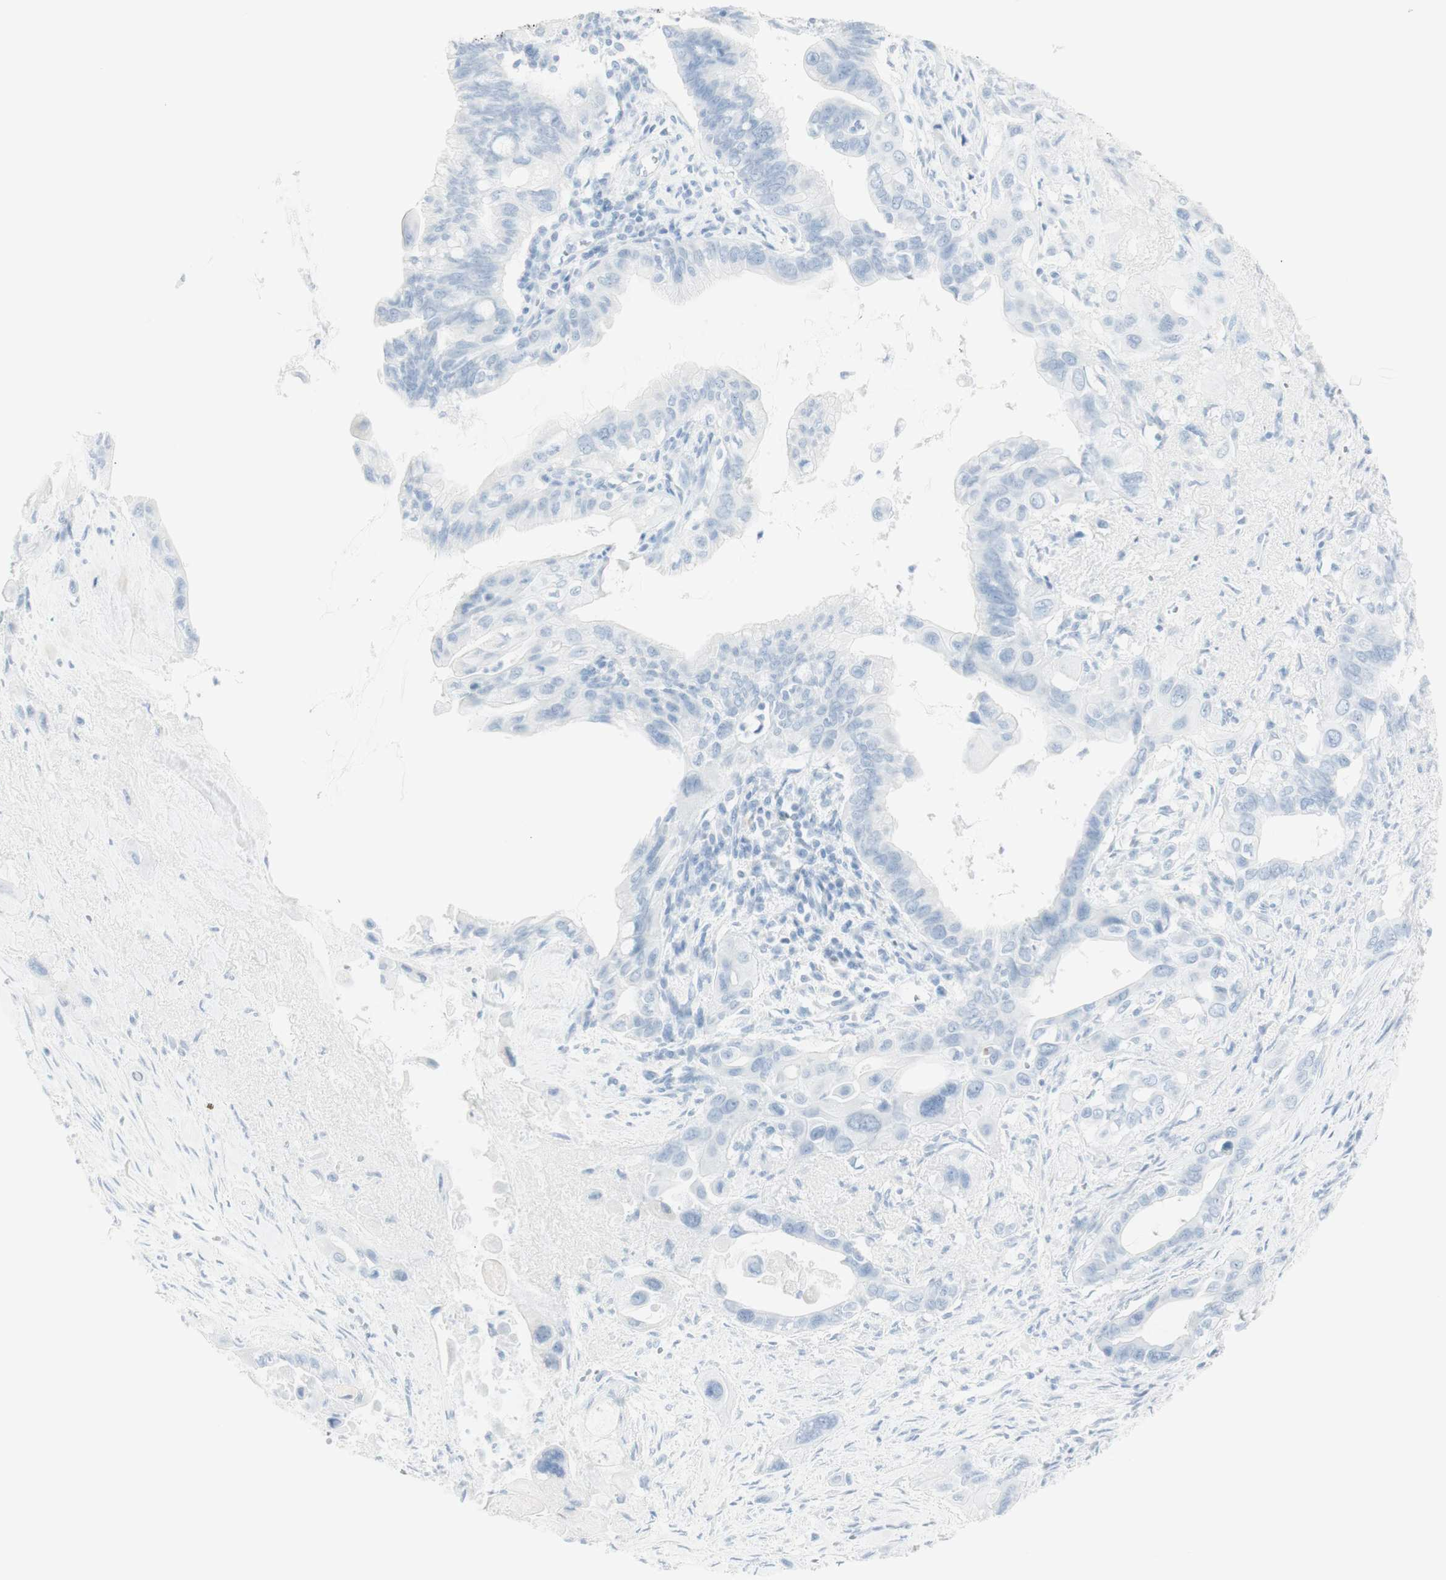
{"staining": {"intensity": "negative", "quantity": "none", "location": "none"}, "tissue": "pancreatic cancer", "cell_type": "Tumor cells", "image_type": "cancer", "snomed": [{"axis": "morphology", "description": "Adenocarcinoma, NOS"}, {"axis": "topography", "description": "Pancreas"}], "caption": "Tumor cells are negative for brown protein staining in pancreatic adenocarcinoma. (DAB (3,3'-diaminobenzidine) immunohistochemistry visualized using brightfield microscopy, high magnification).", "gene": "NAPSA", "patient": {"sex": "male", "age": 73}}